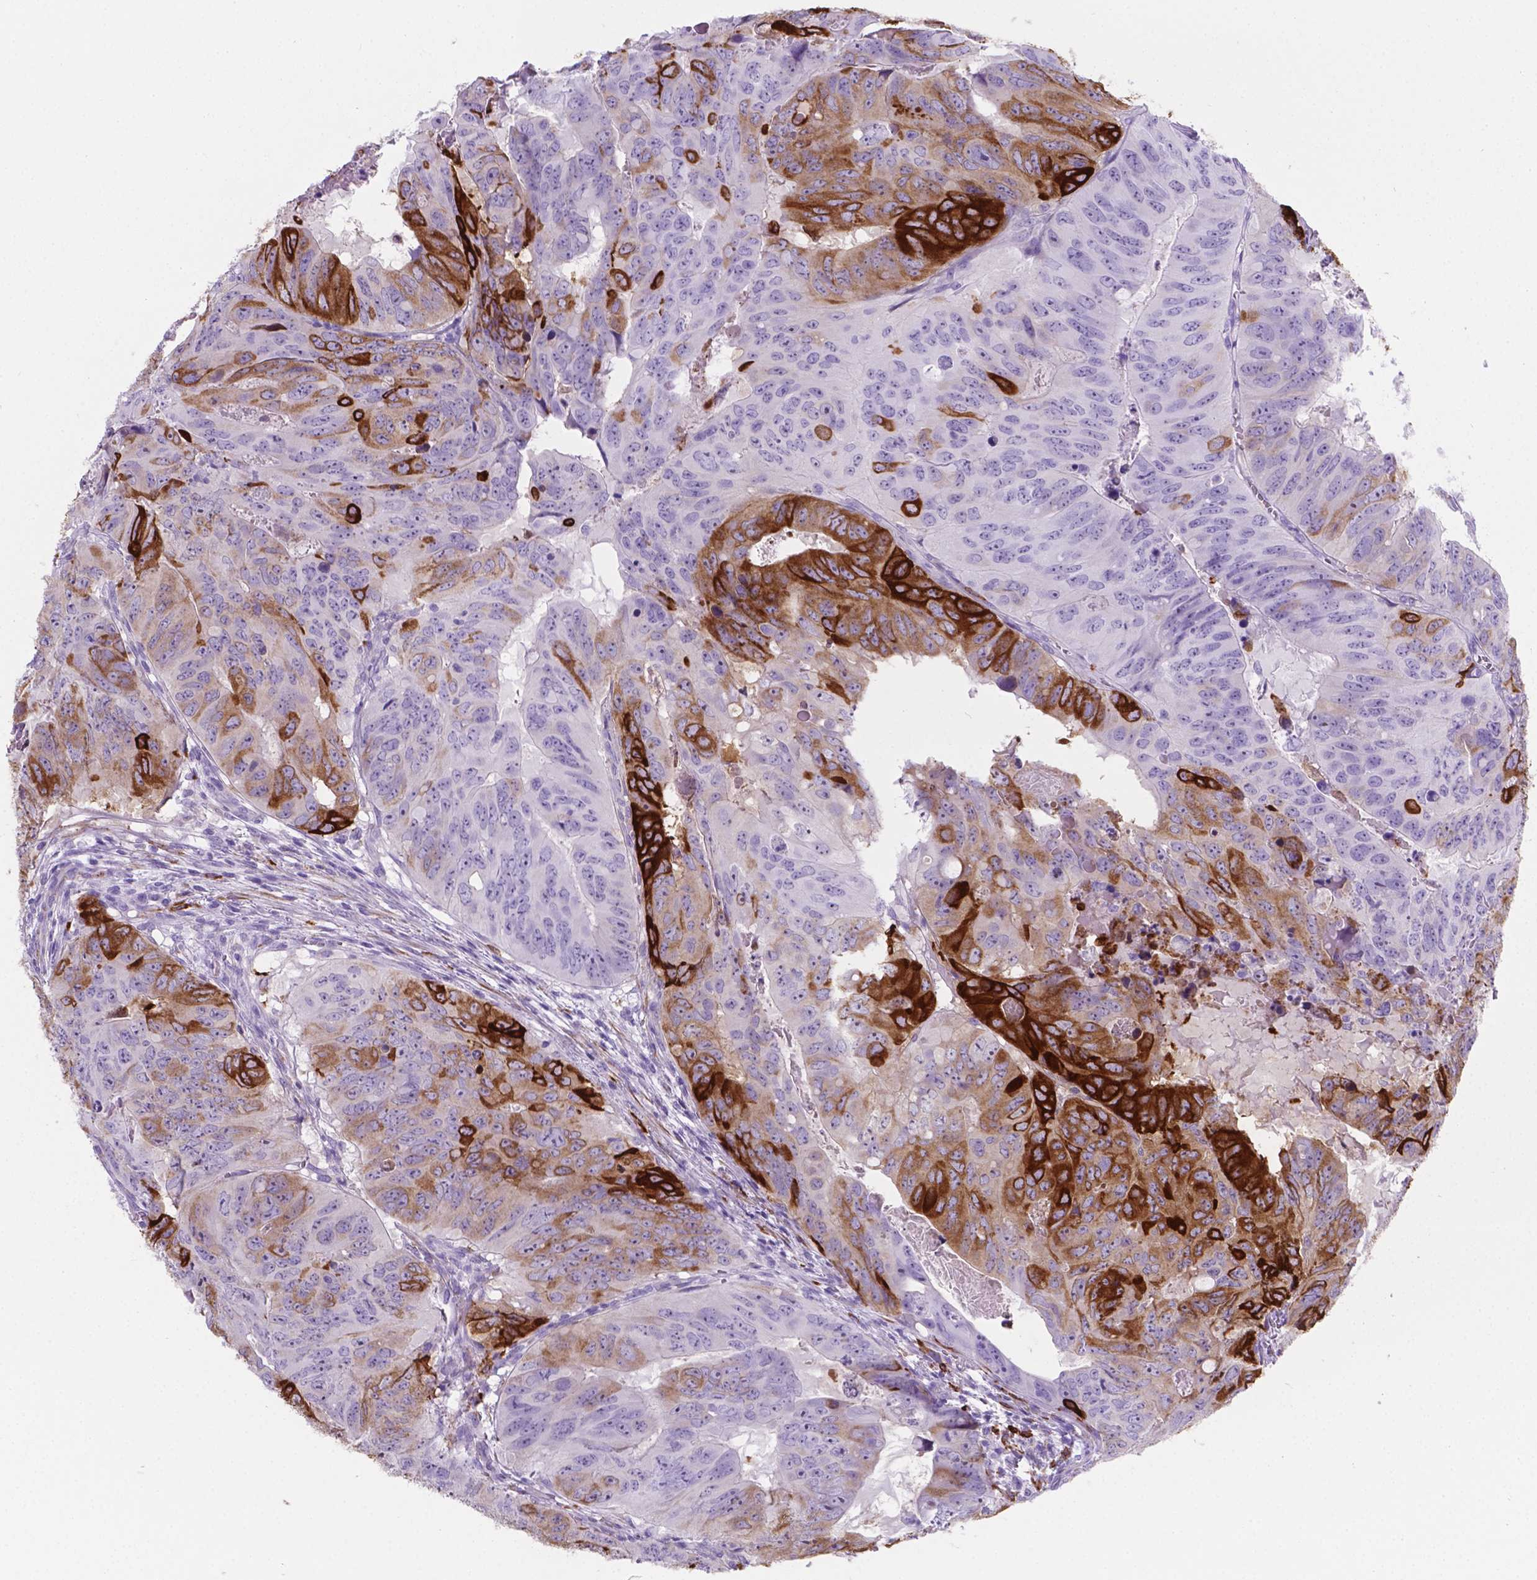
{"staining": {"intensity": "strong", "quantity": "25%-75%", "location": "cytoplasmic/membranous"}, "tissue": "colorectal cancer", "cell_type": "Tumor cells", "image_type": "cancer", "snomed": [{"axis": "morphology", "description": "Adenocarcinoma, NOS"}, {"axis": "topography", "description": "Colon"}], "caption": "DAB (3,3'-diaminobenzidine) immunohistochemical staining of colorectal cancer (adenocarcinoma) shows strong cytoplasmic/membranous protein expression in about 25%-75% of tumor cells. (DAB IHC with brightfield microscopy, high magnification).", "gene": "MACF1", "patient": {"sex": "male", "age": 79}}